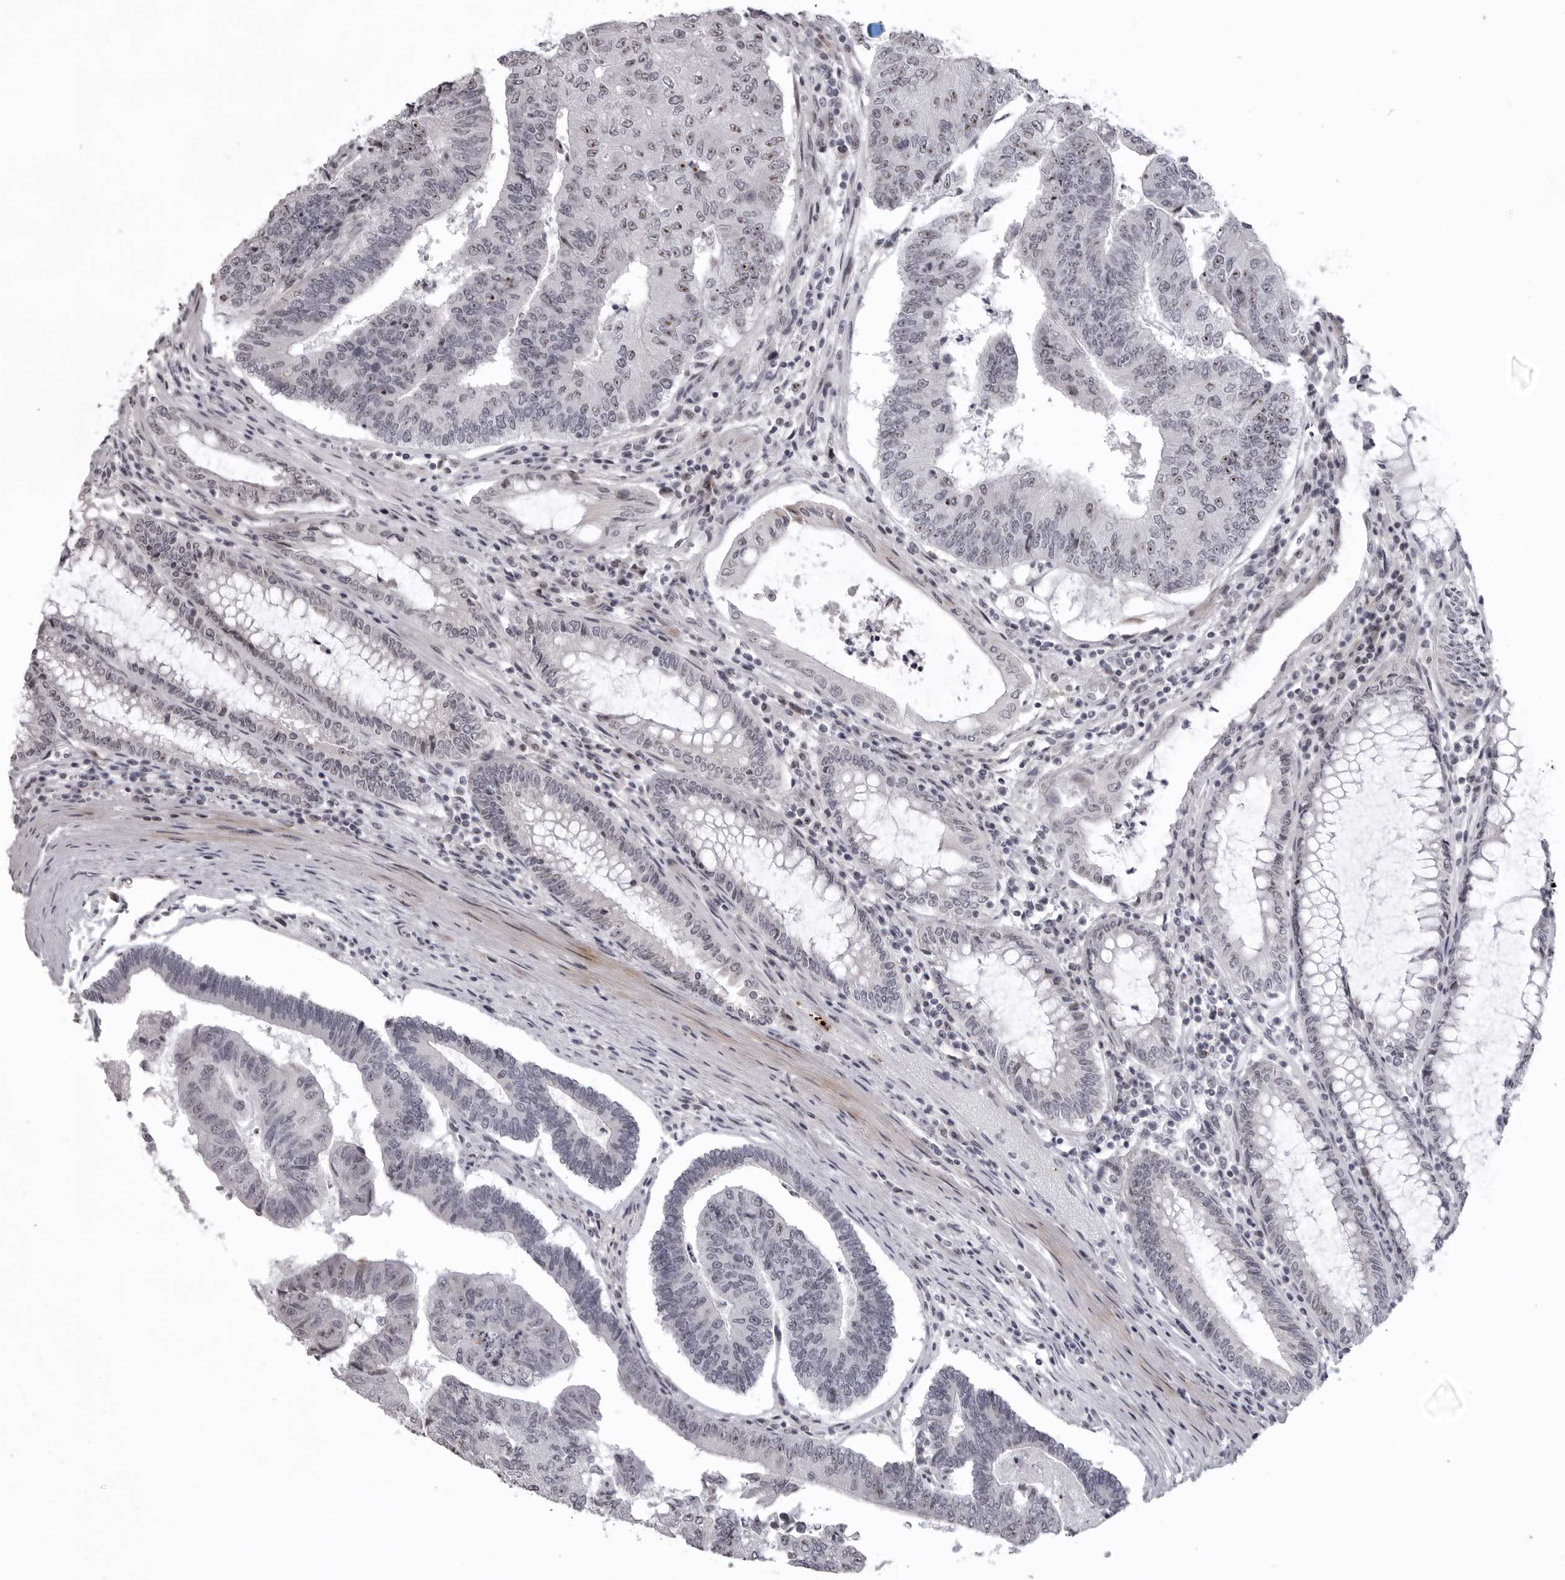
{"staining": {"intensity": "moderate", "quantity": "25%-75%", "location": "nuclear"}, "tissue": "colorectal cancer", "cell_type": "Tumor cells", "image_type": "cancer", "snomed": [{"axis": "morphology", "description": "Adenocarcinoma, NOS"}, {"axis": "topography", "description": "Colon"}], "caption": "Protein staining of colorectal cancer (adenocarcinoma) tissue demonstrates moderate nuclear positivity in about 25%-75% of tumor cells. (Brightfield microscopy of DAB IHC at high magnification).", "gene": "HELZ", "patient": {"sex": "female", "age": 67}}